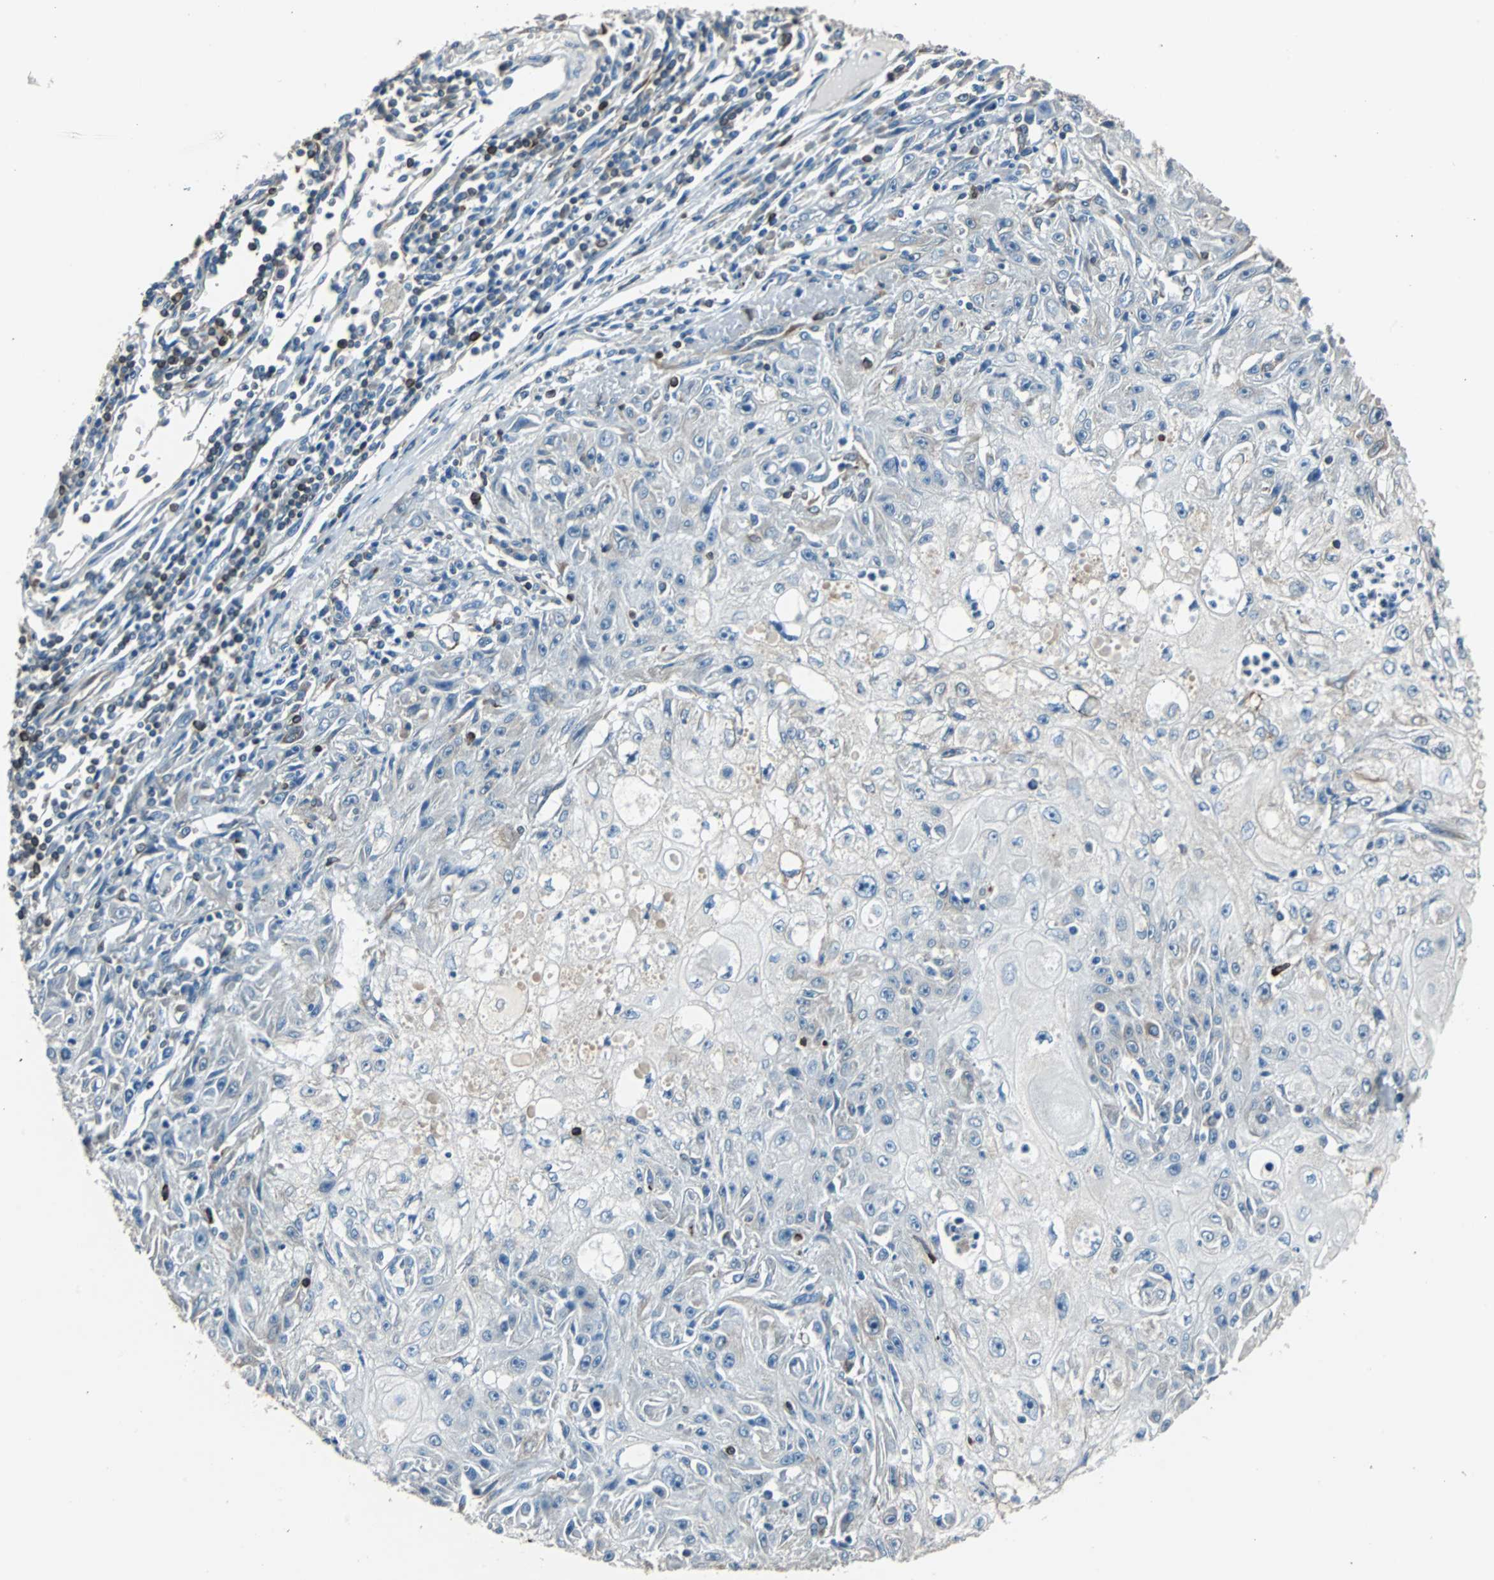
{"staining": {"intensity": "negative", "quantity": "none", "location": "none"}, "tissue": "skin cancer", "cell_type": "Tumor cells", "image_type": "cancer", "snomed": [{"axis": "morphology", "description": "Squamous cell carcinoma, NOS"}, {"axis": "topography", "description": "Skin"}], "caption": "DAB (3,3'-diaminobenzidine) immunohistochemical staining of human skin cancer (squamous cell carcinoma) shows no significant staining in tumor cells.", "gene": "PBXIP1", "patient": {"sex": "male", "age": 75}}